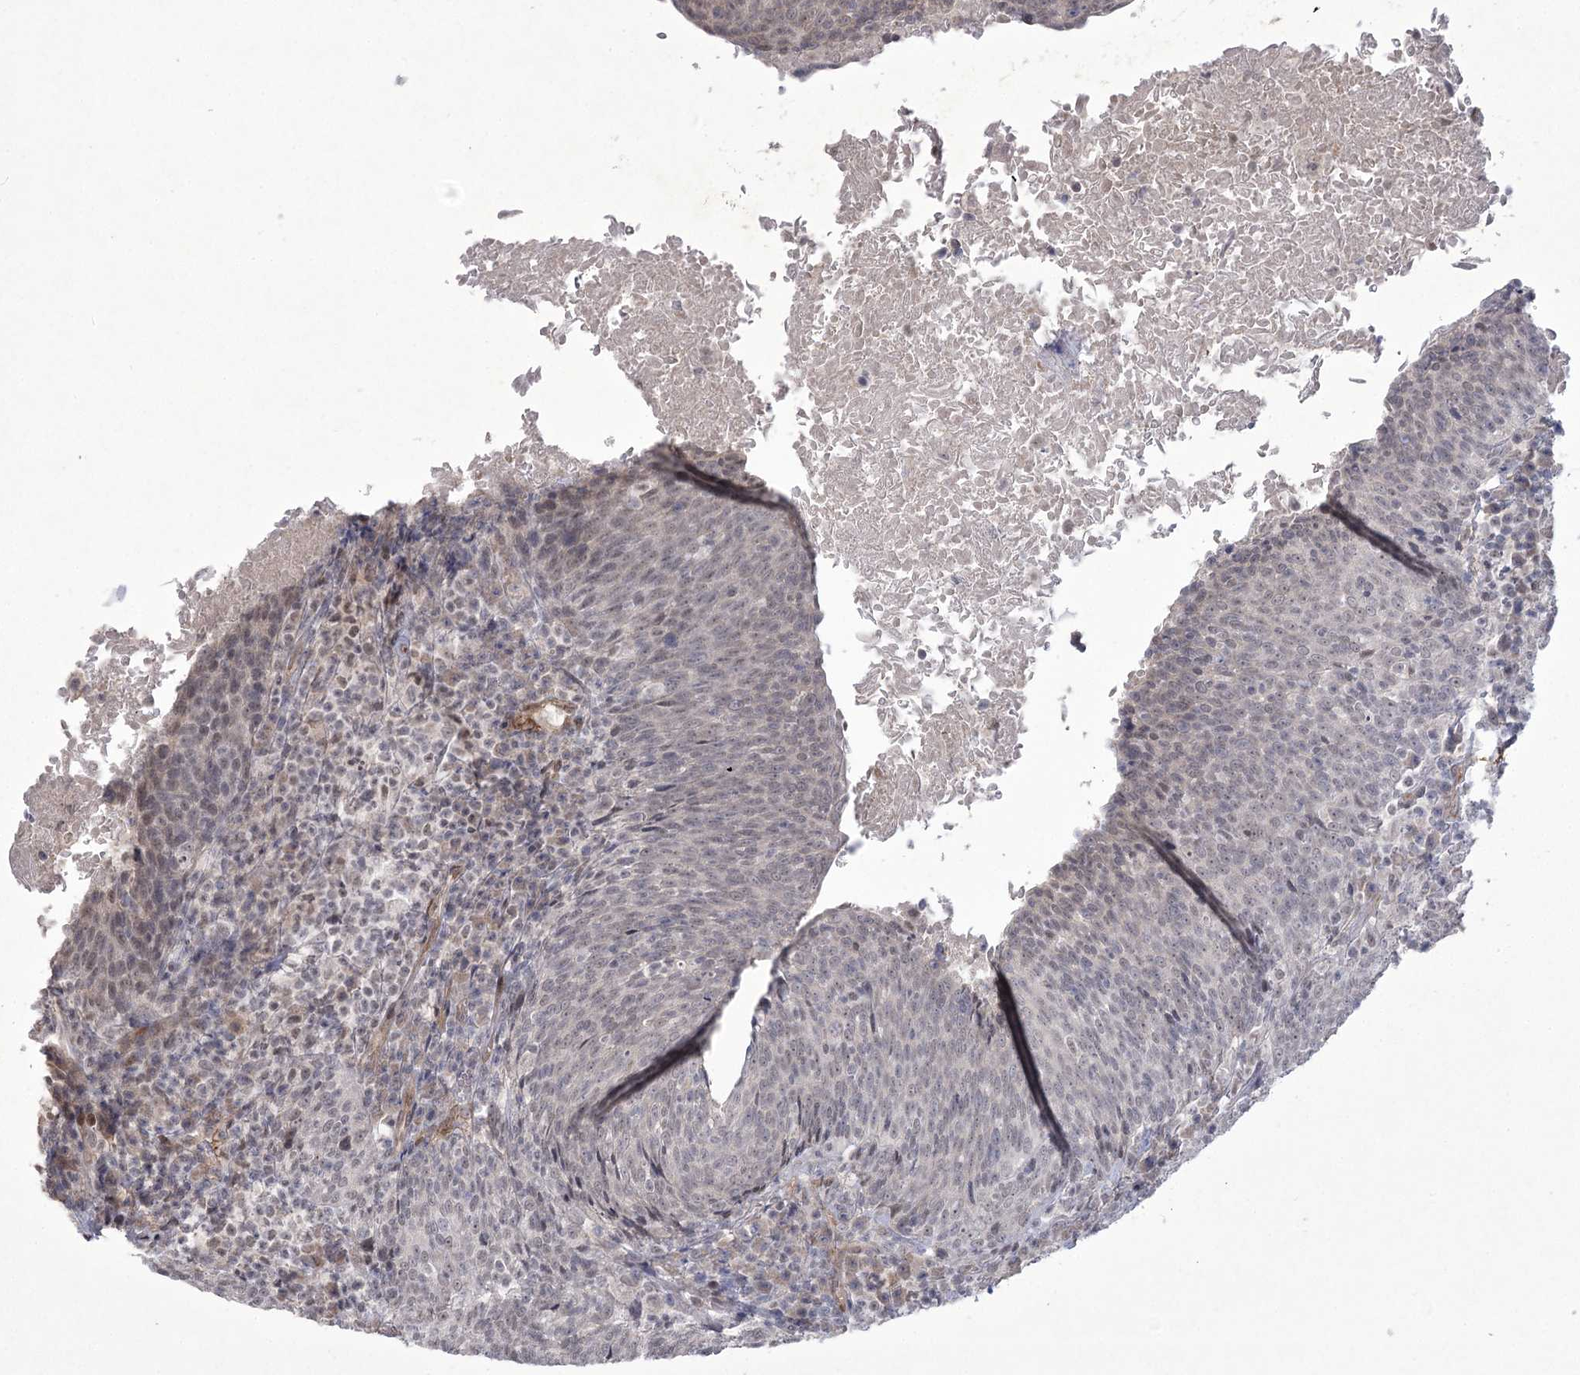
{"staining": {"intensity": "weak", "quantity": "25%-75%", "location": "nuclear"}, "tissue": "head and neck cancer", "cell_type": "Tumor cells", "image_type": "cancer", "snomed": [{"axis": "morphology", "description": "Squamous cell carcinoma, NOS"}, {"axis": "morphology", "description": "Squamous cell carcinoma, metastatic, NOS"}, {"axis": "topography", "description": "Lymph node"}, {"axis": "topography", "description": "Head-Neck"}], "caption": "Immunohistochemistry histopathology image of neoplastic tissue: human head and neck cancer stained using immunohistochemistry (IHC) demonstrates low levels of weak protein expression localized specifically in the nuclear of tumor cells, appearing as a nuclear brown color.", "gene": "AMTN", "patient": {"sex": "male", "age": 62}}